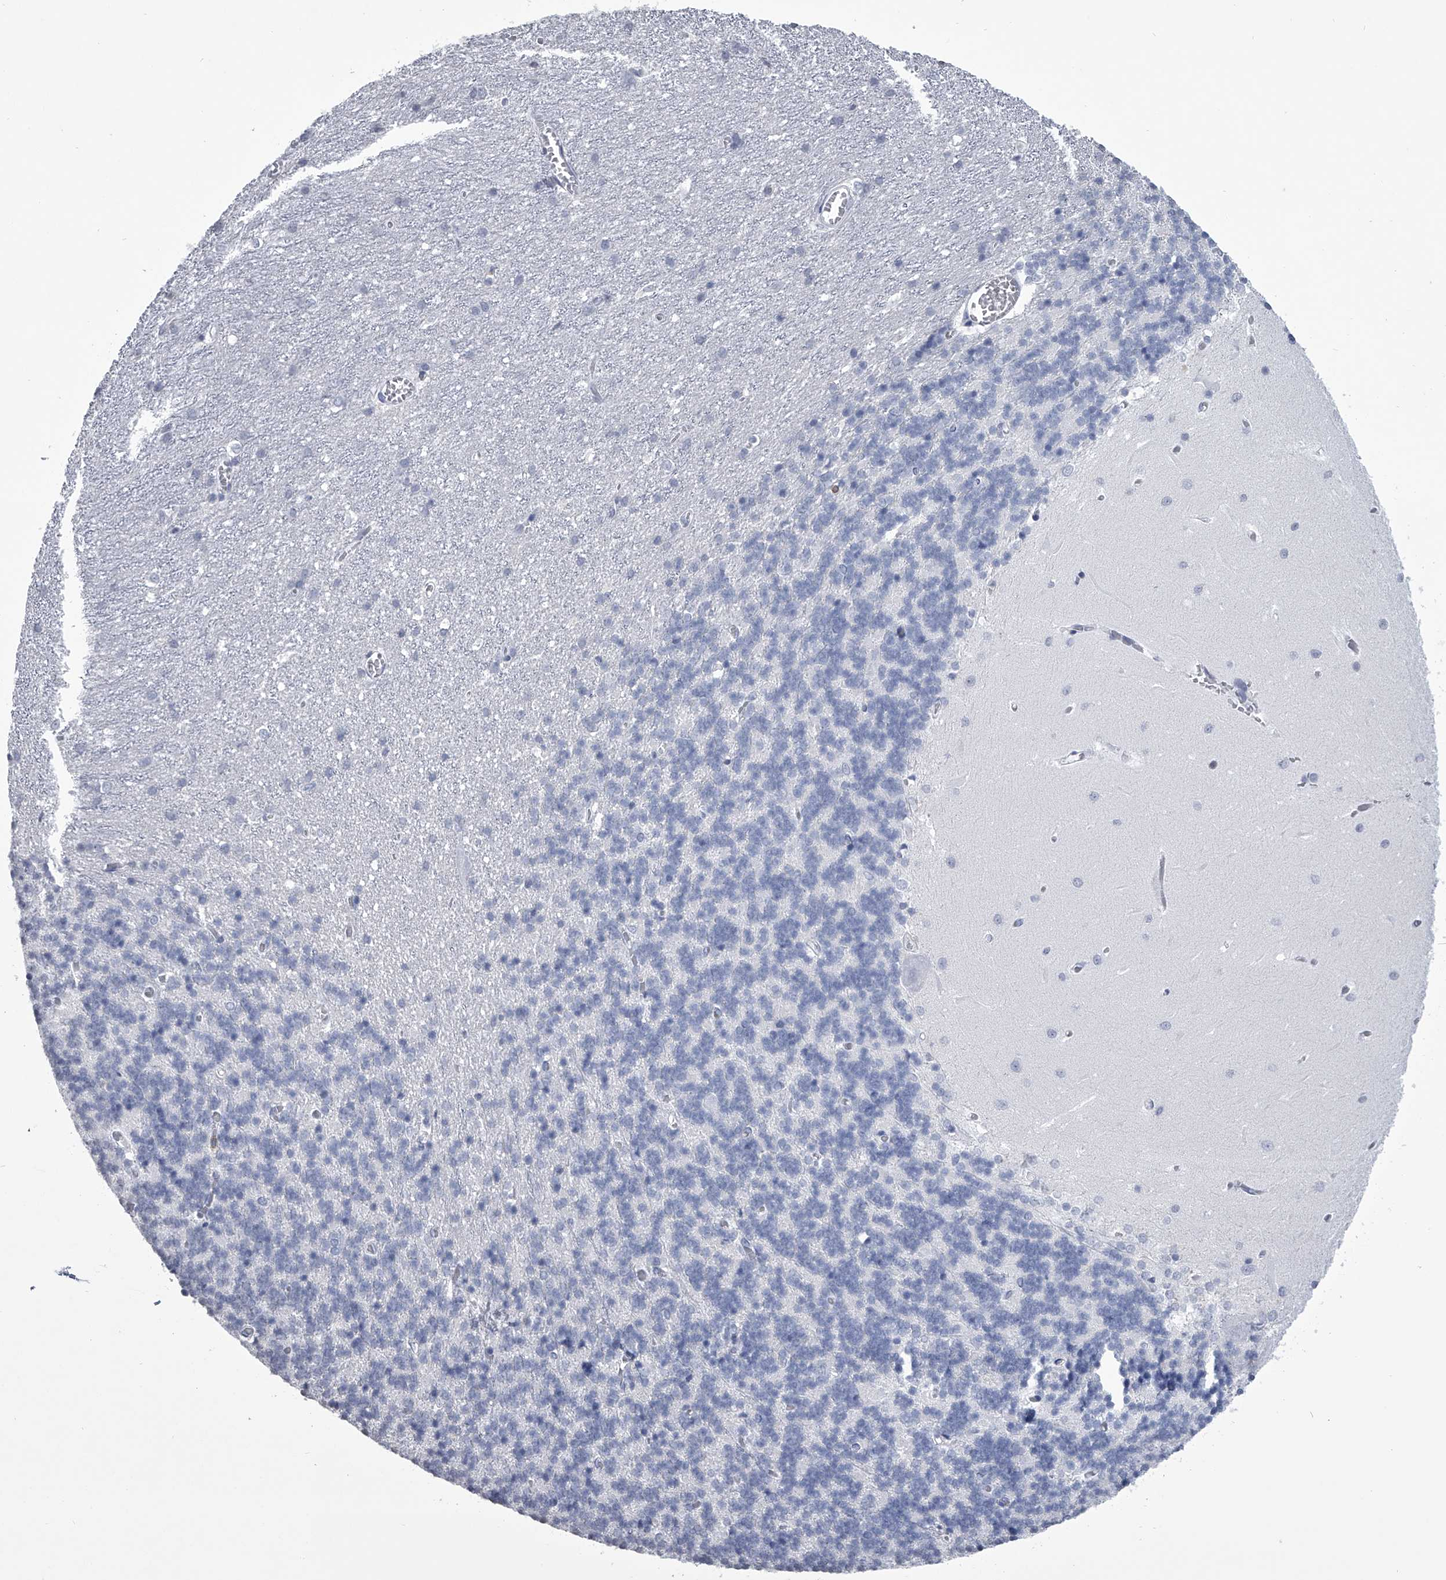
{"staining": {"intensity": "negative", "quantity": "none", "location": "none"}, "tissue": "cerebellum", "cell_type": "Cells in granular layer", "image_type": "normal", "snomed": [{"axis": "morphology", "description": "Normal tissue, NOS"}, {"axis": "topography", "description": "Cerebellum"}], "caption": "Image shows no protein staining in cells in granular layer of benign cerebellum. Nuclei are stained in blue.", "gene": "TASP1", "patient": {"sex": "male", "age": 37}}